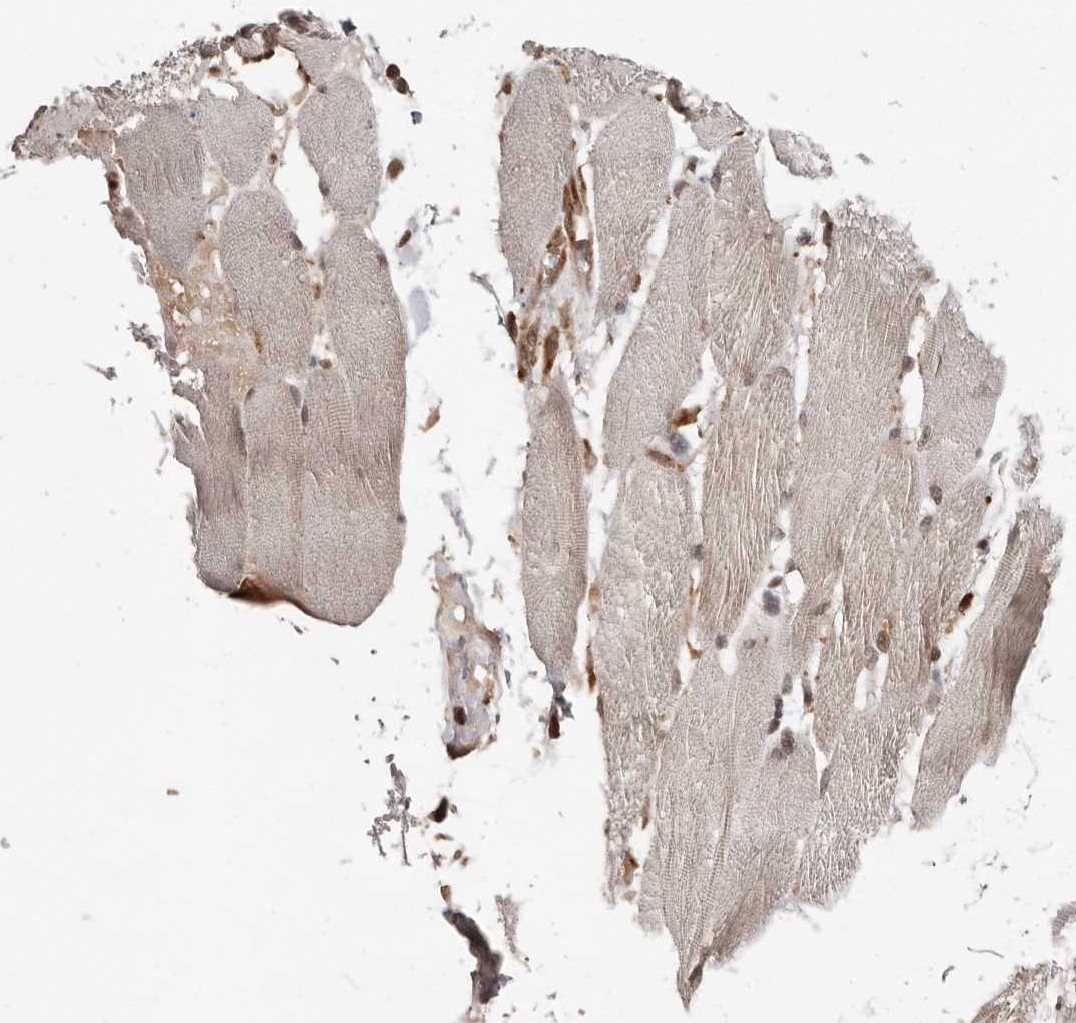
{"staining": {"intensity": "weak", "quantity": "<25%", "location": "cytoplasmic/membranous,nuclear"}, "tissue": "skeletal muscle", "cell_type": "Myocytes", "image_type": "normal", "snomed": [{"axis": "morphology", "description": "Normal tissue, NOS"}, {"axis": "topography", "description": "Skin"}, {"axis": "topography", "description": "Skeletal muscle"}], "caption": "This histopathology image is of benign skeletal muscle stained with IHC to label a protein in brown with the nuclei are counter-stained blue. There is no staining in myocytes. The staining was performed using DAB to visualize the protein expression in brown, while the nuclei were stained in blue with hematoxylin (Magnification: 20x).", "gene": "LRGUK", "patient": {"sex": "male", "age": 83}}